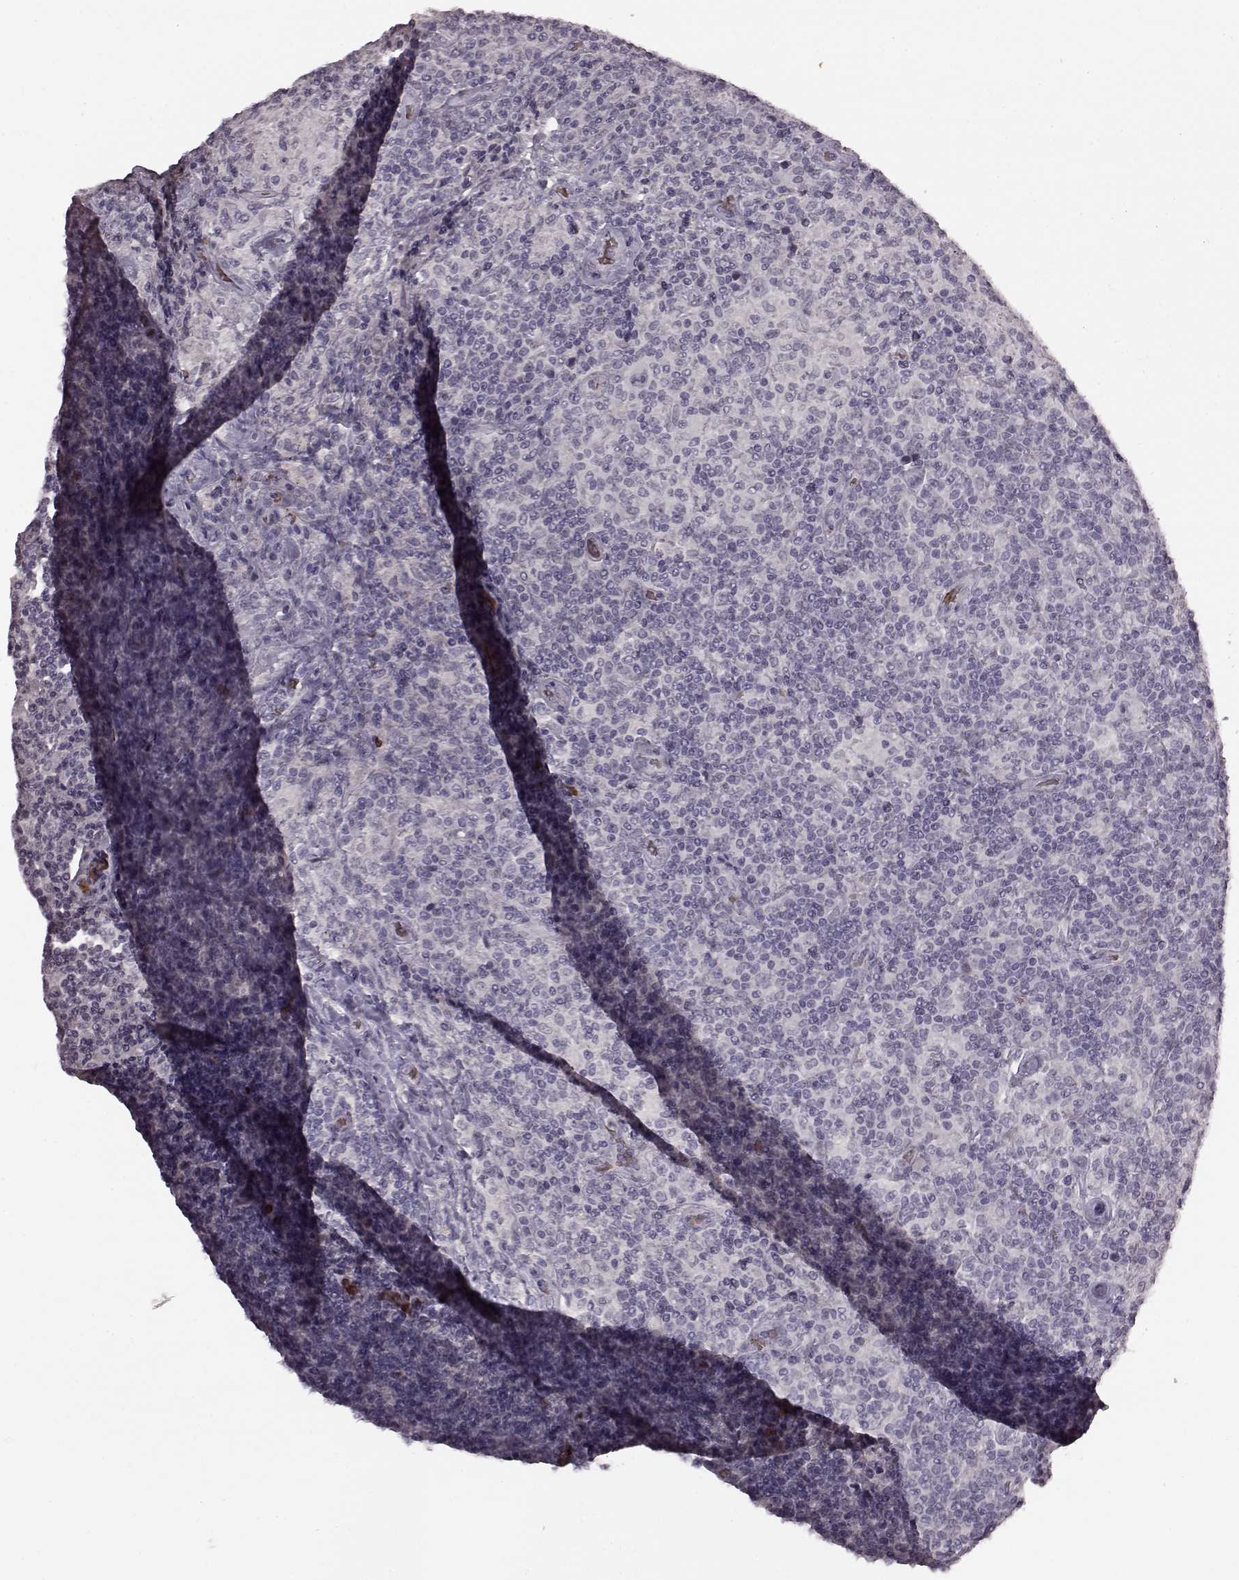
{"staining": {"intensity": "negative", "quantity": "none", "location": "none"}, "tissue": "lymphoma", "cell_type": "Tumor cells", "image_type": "cancer", "snomed": [{"axis": "morphology", "description": "Hodgkin's disease, NOS"}, {"axis": "topography", "description": "Lymph node"}], "caption": "Lymphoma stained for a protein using immunohistochemistry displays no positivity tumor cells.", "gene": "PROP1", "patient": {"sex": "male", "age": 70}}